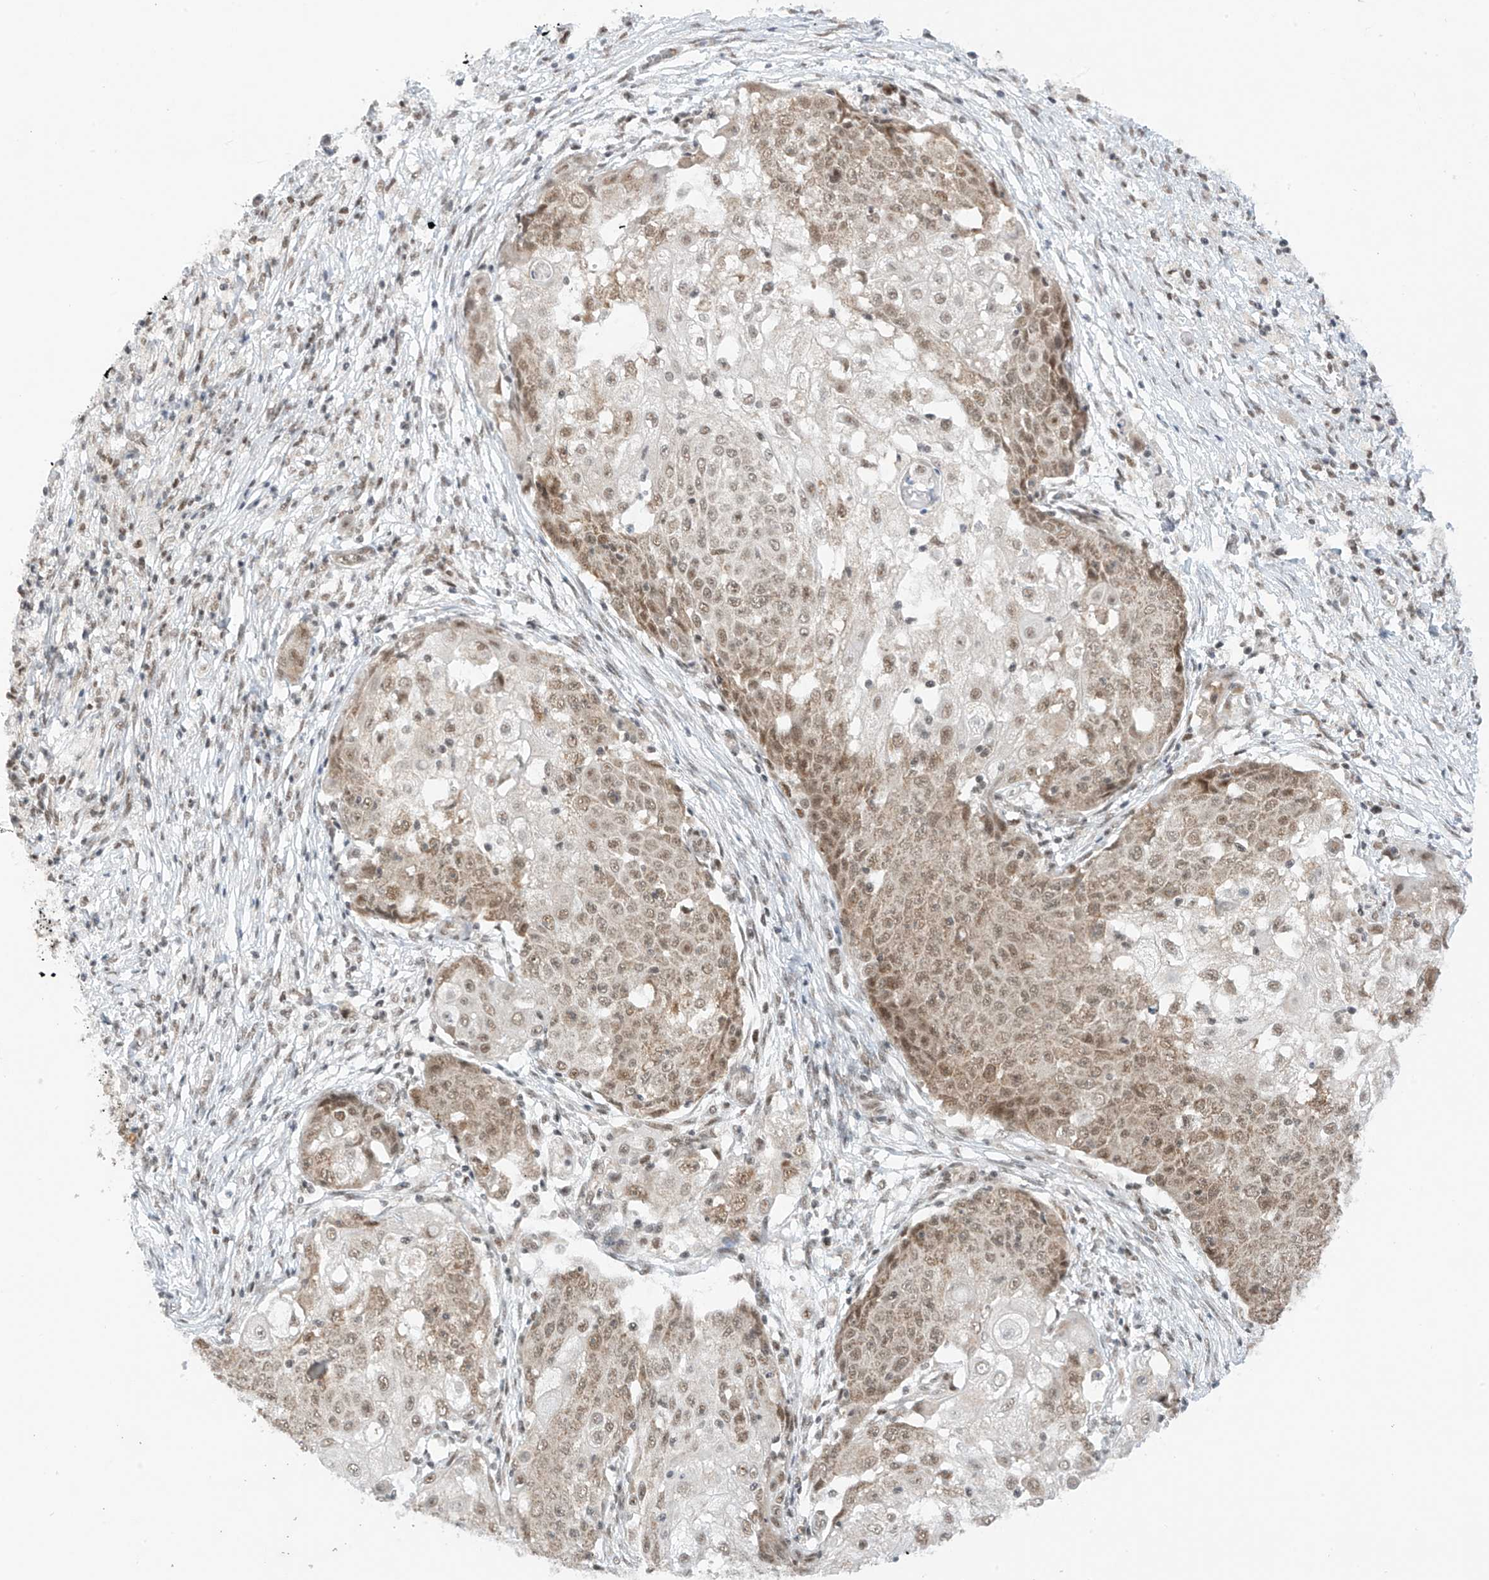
{"staining": {"intensity": "moderate", "quantity": ">75%", "location": "cytoplasmic/membranous,nuclear"}, "tissue": "ovarian cancer", "cell_type": "Tumor cells", "image_type": "cancer", "snomed": [{"axis": "morphology", "description": "Carcinoma, endometroid"}, {"axis": "topography", "description": "Ovary"}], "caption": "Immunohistochemical staining of human ovarian cancer reveals medium levels of moderate cytoplasmic/membranous and nuclear positivity in about >75% of tumor cells. The staining was performed using DAB, with brown indicating positive protein expression. Nuclei are stained blue with hematoxylin.", "gene": "AURKAIP1", "patient": {"sex": "female", "age": 42}}